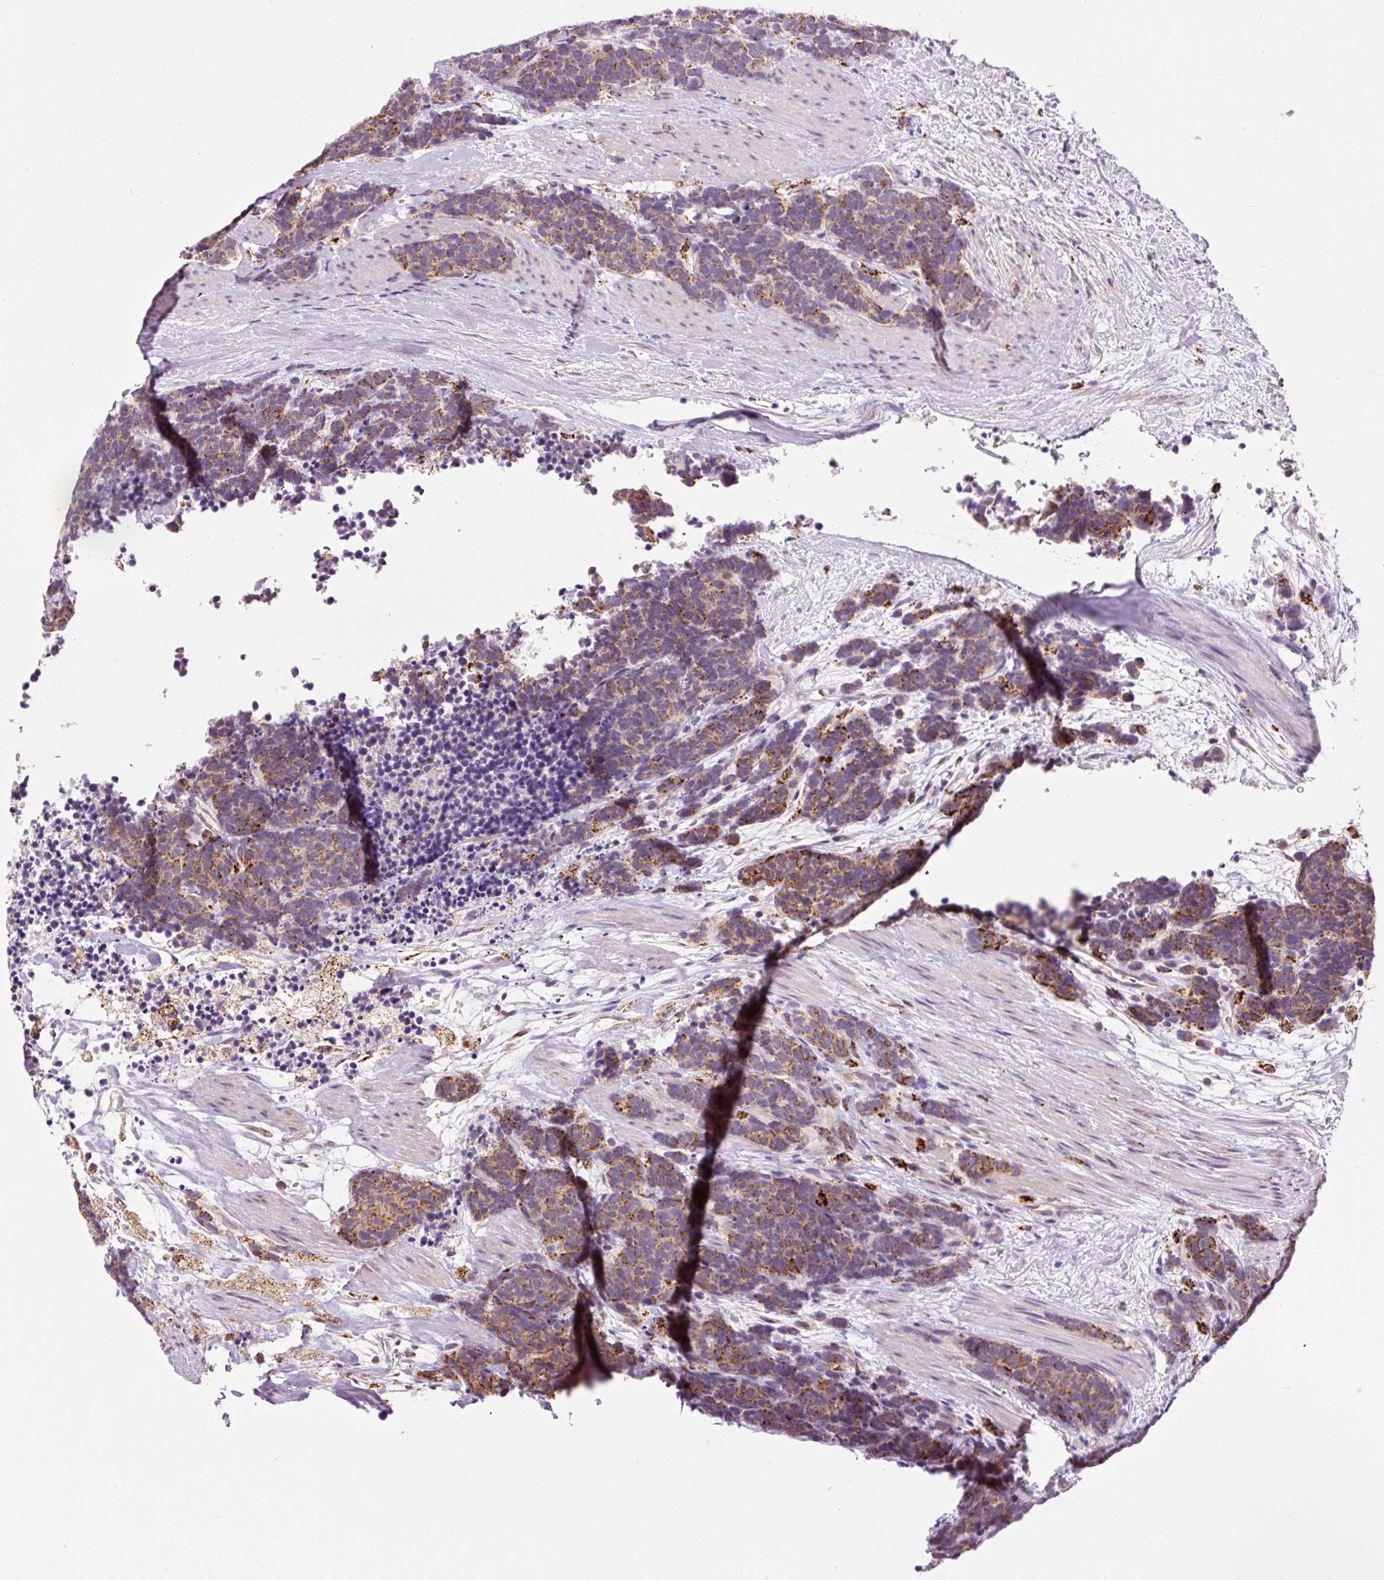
{"staining": {"intensity": "moderate", "quantity": ">75%", "location": "cytoplasmic/membranous"}, "tissue": "carcinoid", "cell_type": "Tumor cells", "image_type": "cancer", "snomed": [{"axis": "morphology", "description": "Carcinoma, NOS"}, {"axis": "morphology", "description": "Carcinoid, malignant, NOS"}, {"axis": "topography", "description": "Prostate"}], "caption": "Immunohistochemical staining of human carcinoma exhibits moderate cytoplasmic/membranous protein expression in about >75% of tumor cells. (IHC, brightfield microscopy, high magnification).", "gene": "PCK2", "patient": {"sex": "male", "age": 57}}